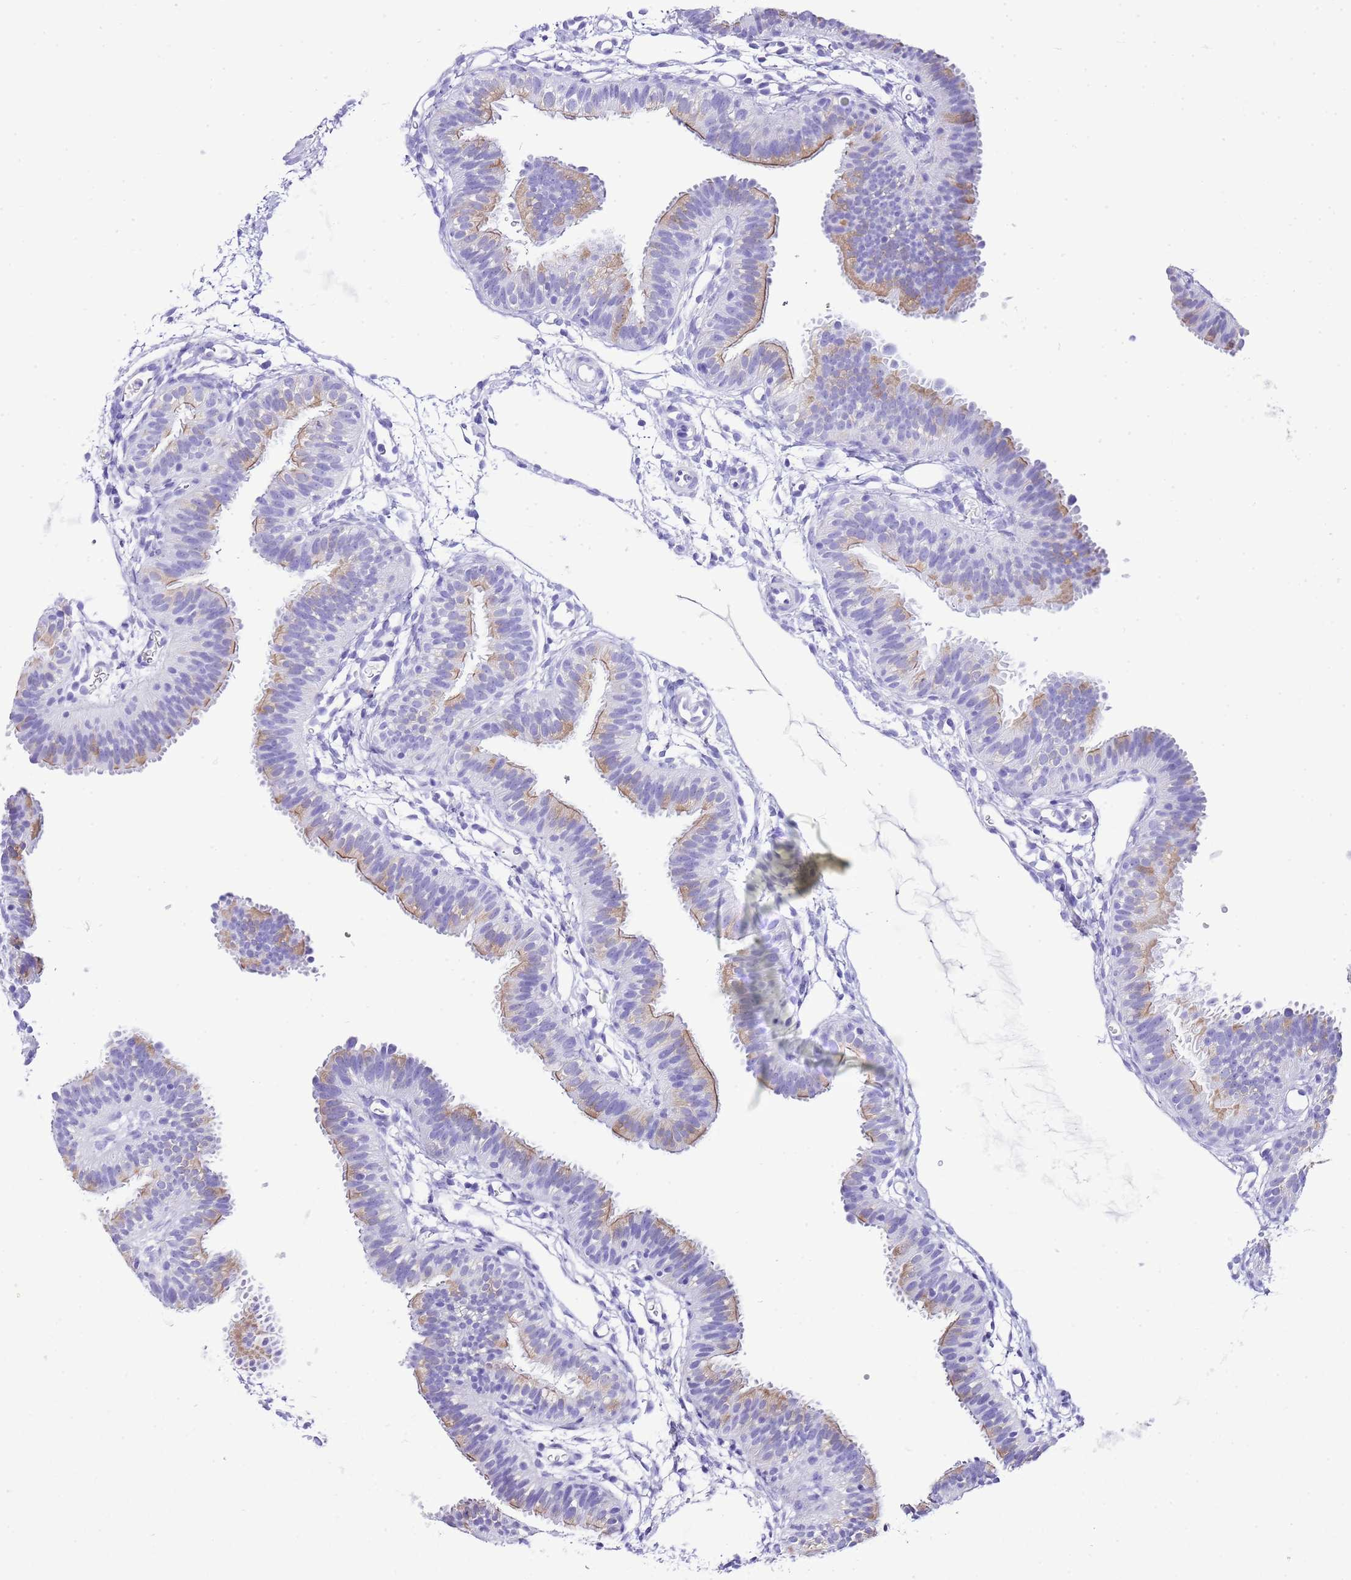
{"staining": {"intensity": "moderate", "quantity": "<25%", "location": "cytoplasmic/membranous"}, "tissue": "fallopian tube", "cell_type": "Glandular cells", "image_type": "normal", "snomed": [{"axis": "morphology", "description": "Normal tissue, NOS"}, {"axis": "topography", "description": "Fallopian tube"}], "caption": "High-power microscopy captured an IHC histopathology image of benign fallopian tube, revealing moderate cytoplasmic/membranous expression in about <25% of glandular cells.", "gene": "KCNC1", "patient": {"sex": "female", "age": 35}}